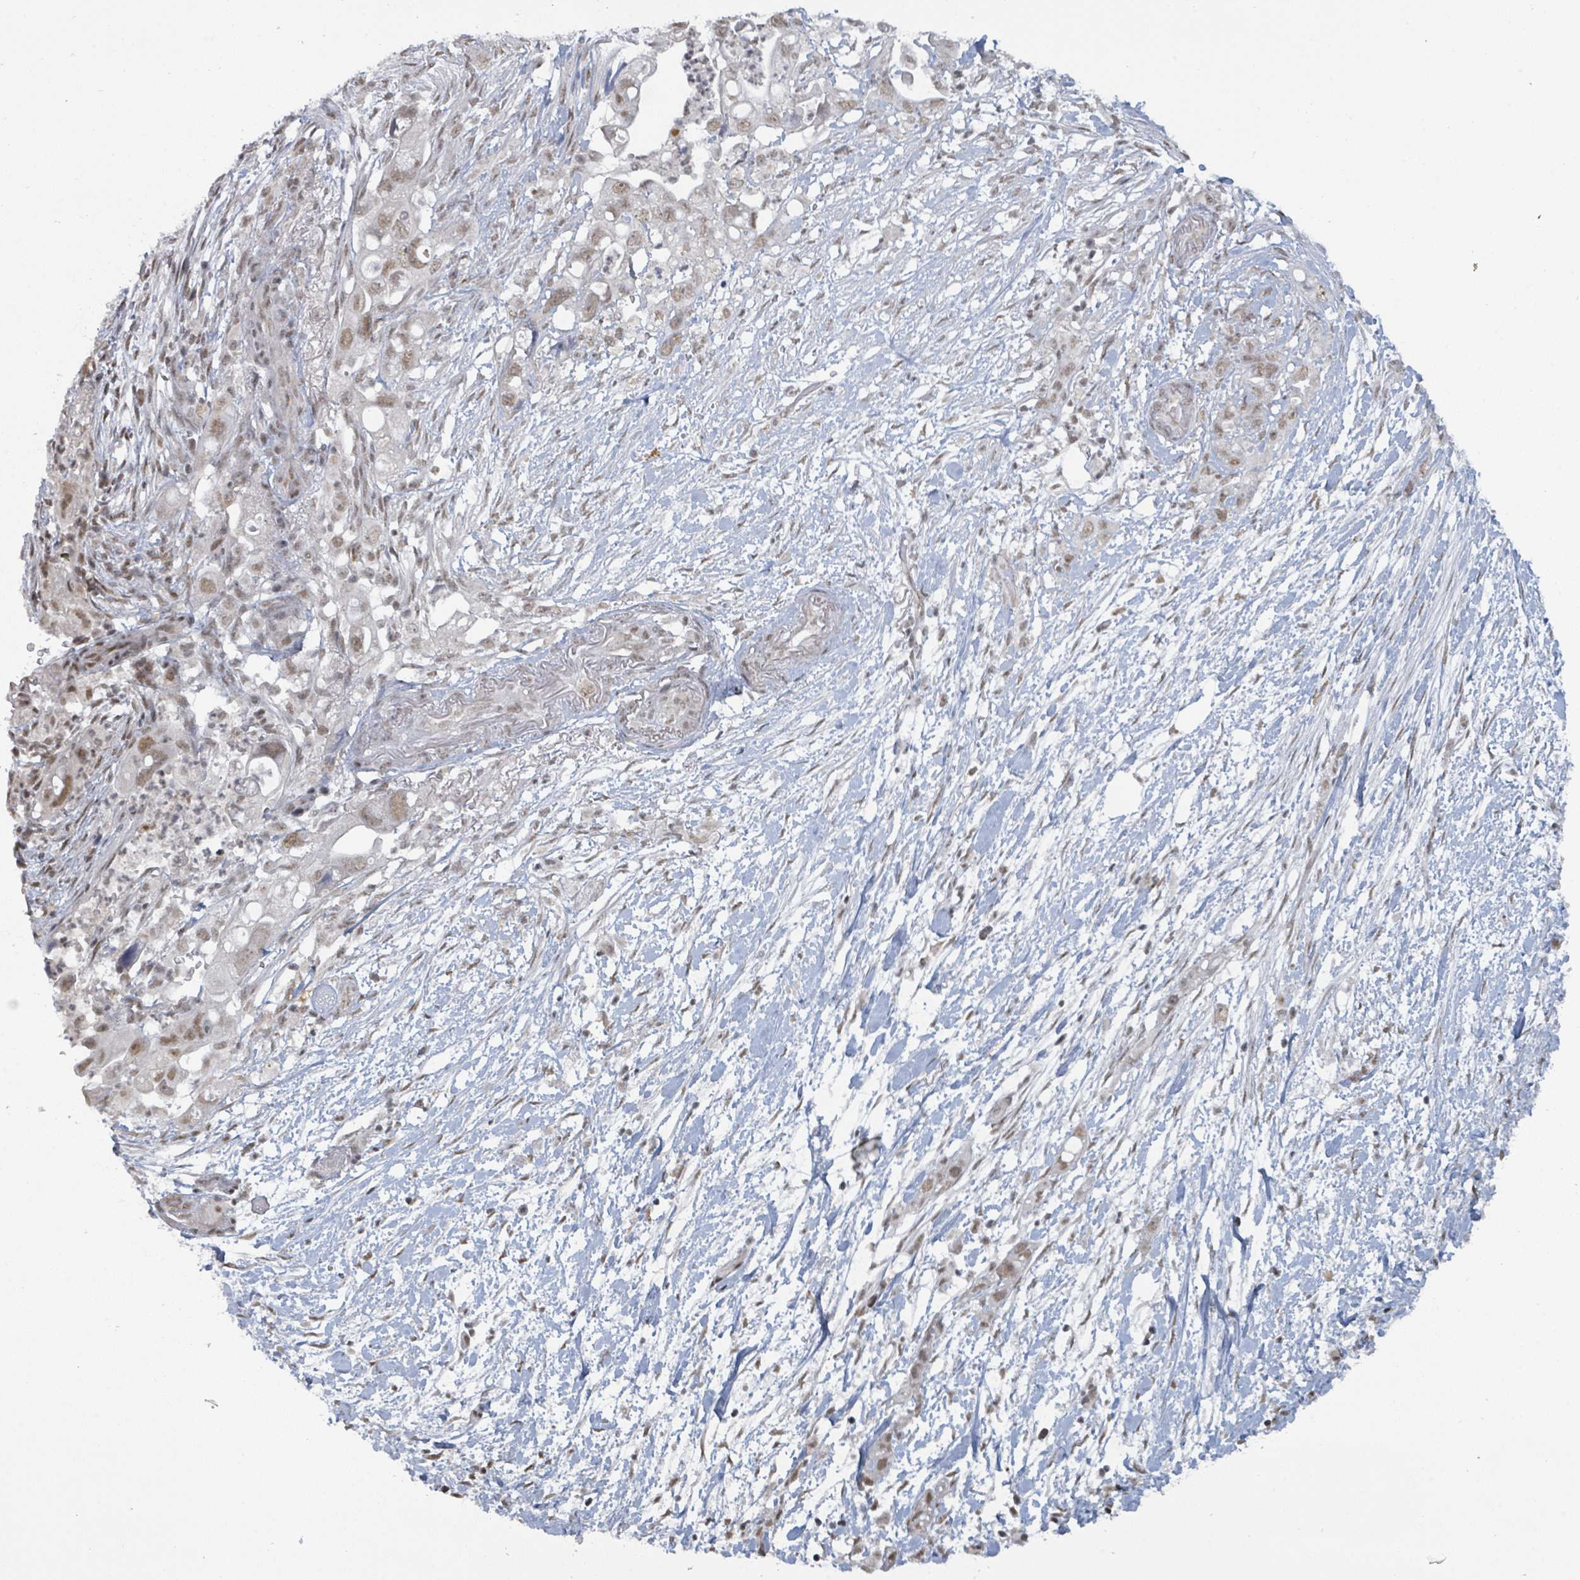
{"staining": {"intensity": "weak", "quantity": ">75%", "location": "nuclear"}, "tissue": "pancreatic cancer", "cell_type": "Tumor cells", "image_type": "cancer", "snomed": [{"axis": "morphology", "description": "Adenocarcinoma, NOS"}, {"axis": "topography", "description": "Pancreas"}], "caption": "High-magnification brightfield microscopy of adenocarcinoma (pancreatic) stained with DAB (3,3'-diaminobenzidine) (brown) and counterstained with hematoxylin (blue). tumor cells exhibit weak nuclear positivity is identified in approximately>75% of cells. (DAB (3,3'-diaminobenzidine) = brown stain, brightfield microscopy at high magnification).", "gene": "BANP", "patient": {"sex": "female", "age": 72}}